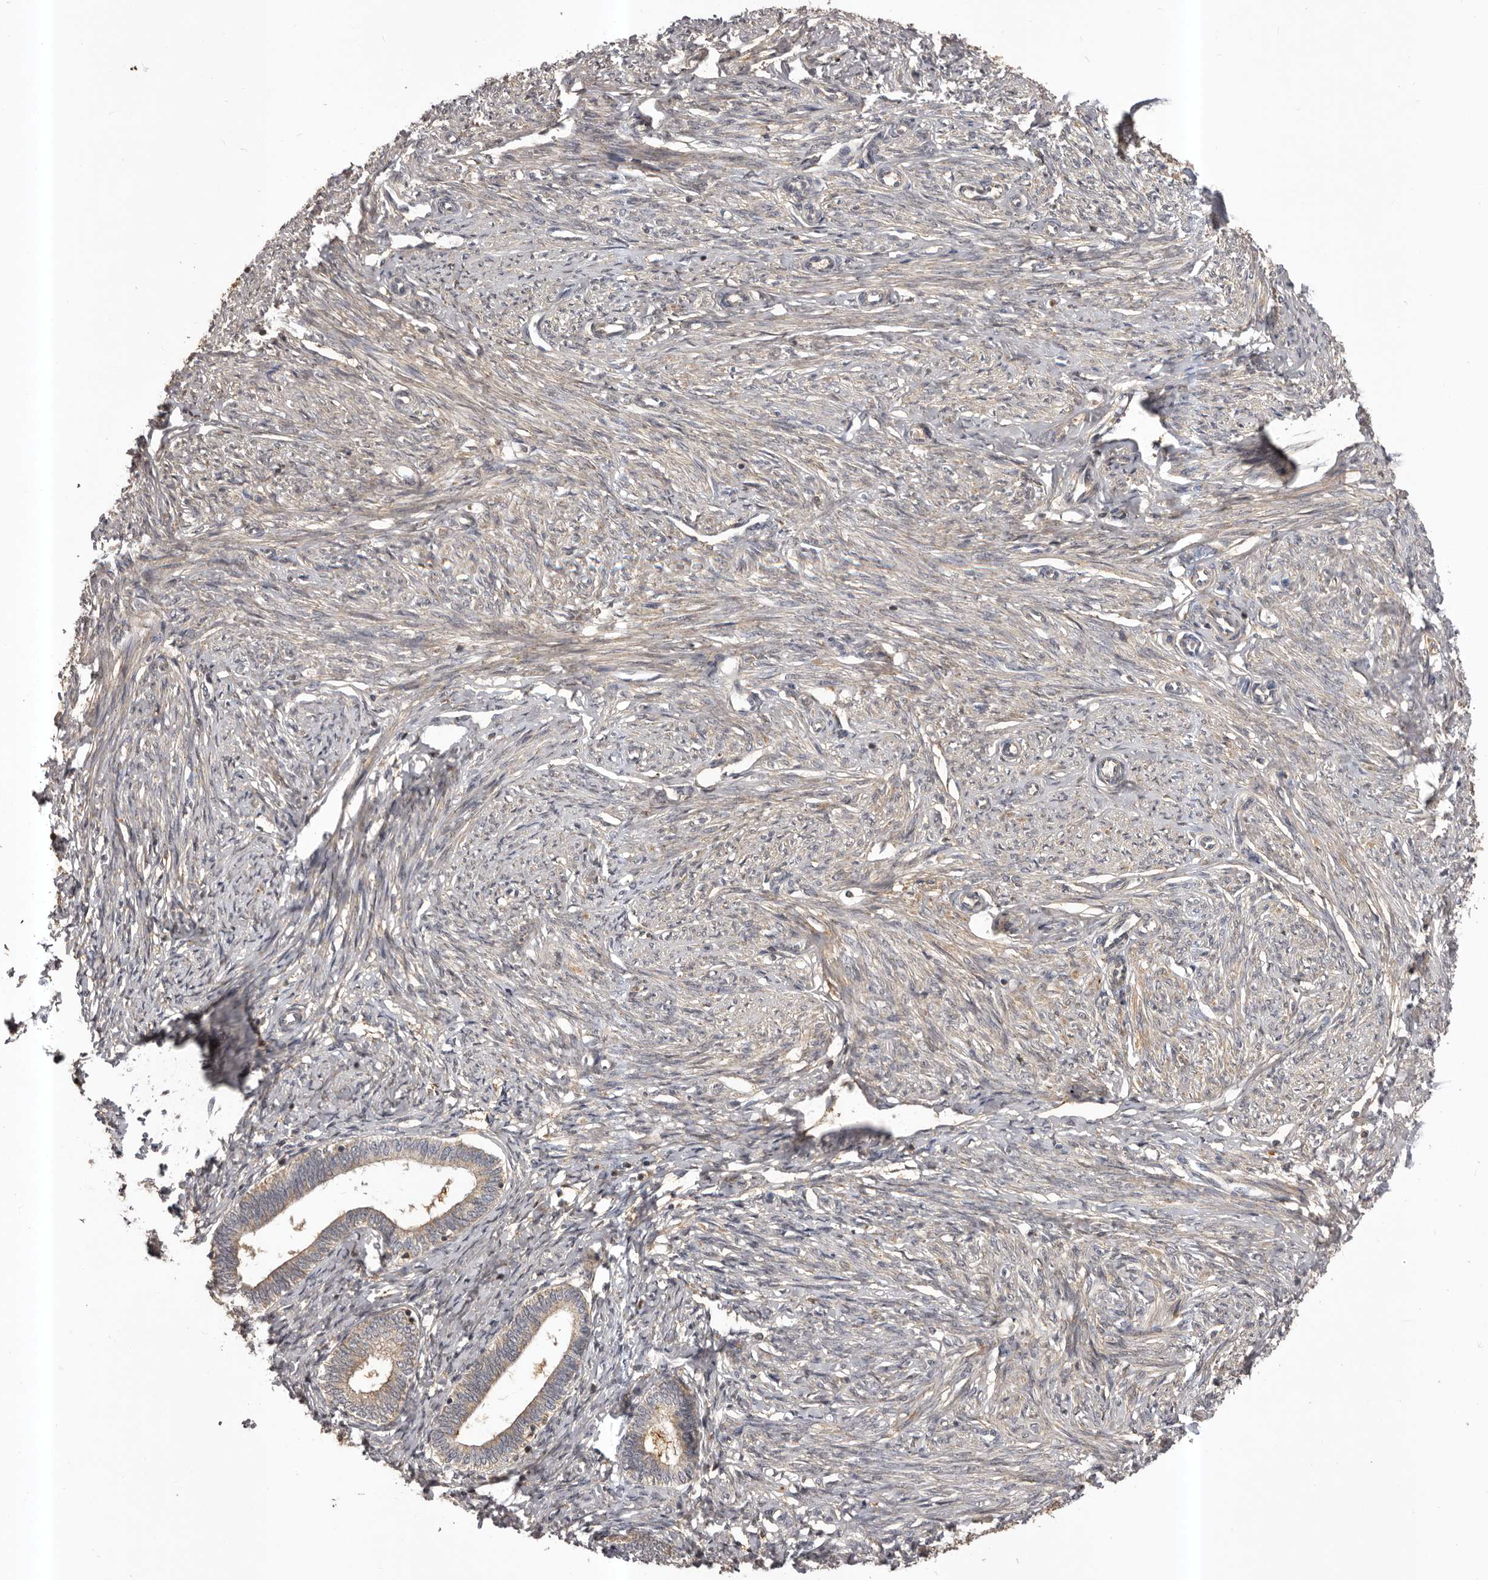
{"staining": {"intensity": "moderate", "quantity": "25%-75%", "location": "cytoplasmic/membranous"}, "tissue": "endometrium", "cell_type": "Cells in endometrial stroma", "image_type": "normal", "snomed": [{"axis": "morphology", "description": "Normal tissue, NOS"}, {"axis": "topography", "description": "Endometrium"}], "caption": "This histopathology image reveals immunohistochemistry staining of benign human endometrium, with medium moderate cytoplasmic/membranous expression in about 25%-75% of cells in endometrial stroma.", "gene": "GLIPR2", "patient": {"sex": "female", "age": 72}}